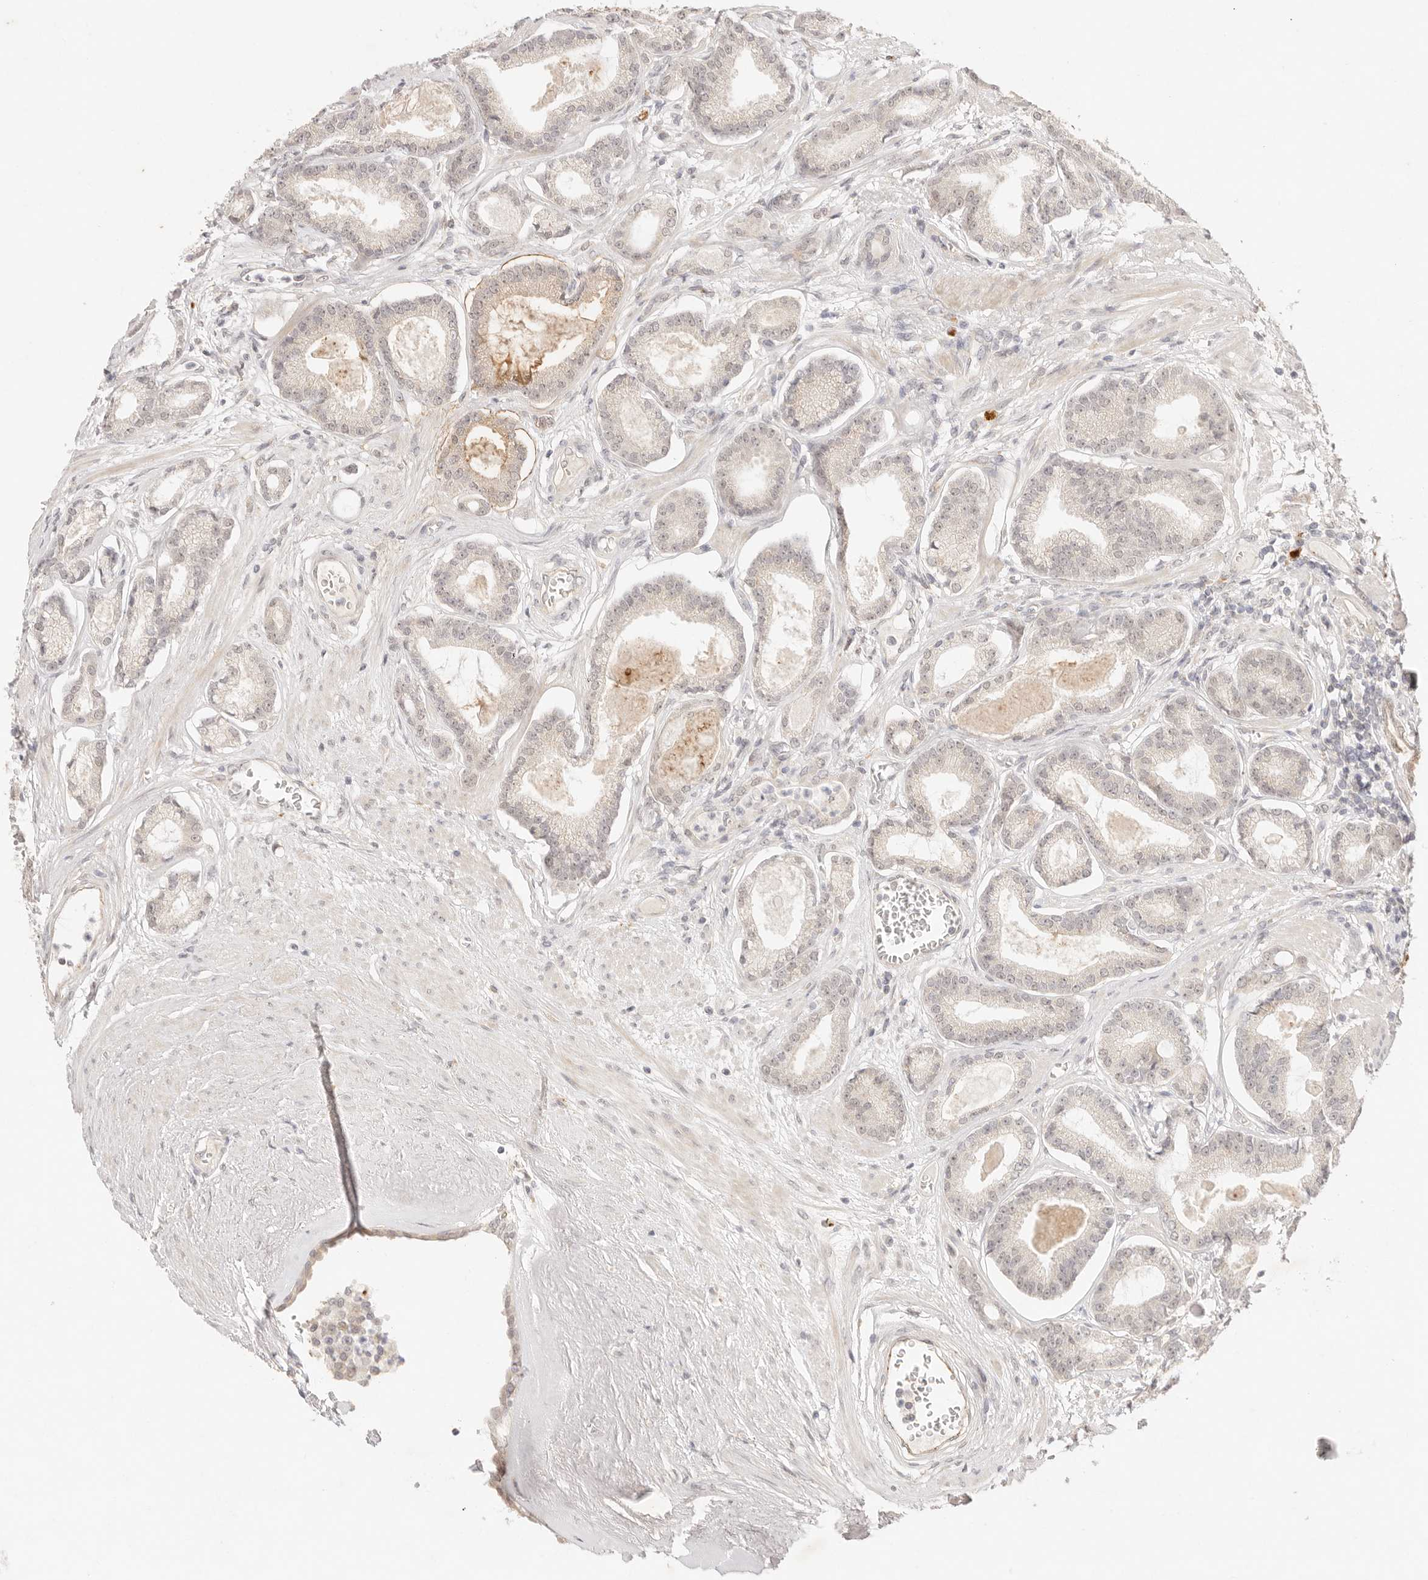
{"staining": {"intensity": "negative", "quantity": "none", "location": "none"}, "tissue": "prostate cancer", "cell_type": "Tumor cells", "image_type": "cancer", "snomed": [{"axis": "morphology", "description": "Adenocarcinoma, Low grade"}, {"axis": "topography", "description": "Prostate"}], "caption": "Protein analysis of prostate low-grade adenocarcinoma reveals no significant staining in tumor cells. (DAB immunohistochemistry, high magnification).", "gene": "GPR156", "patient": {"sex": "male", "age": 60}}